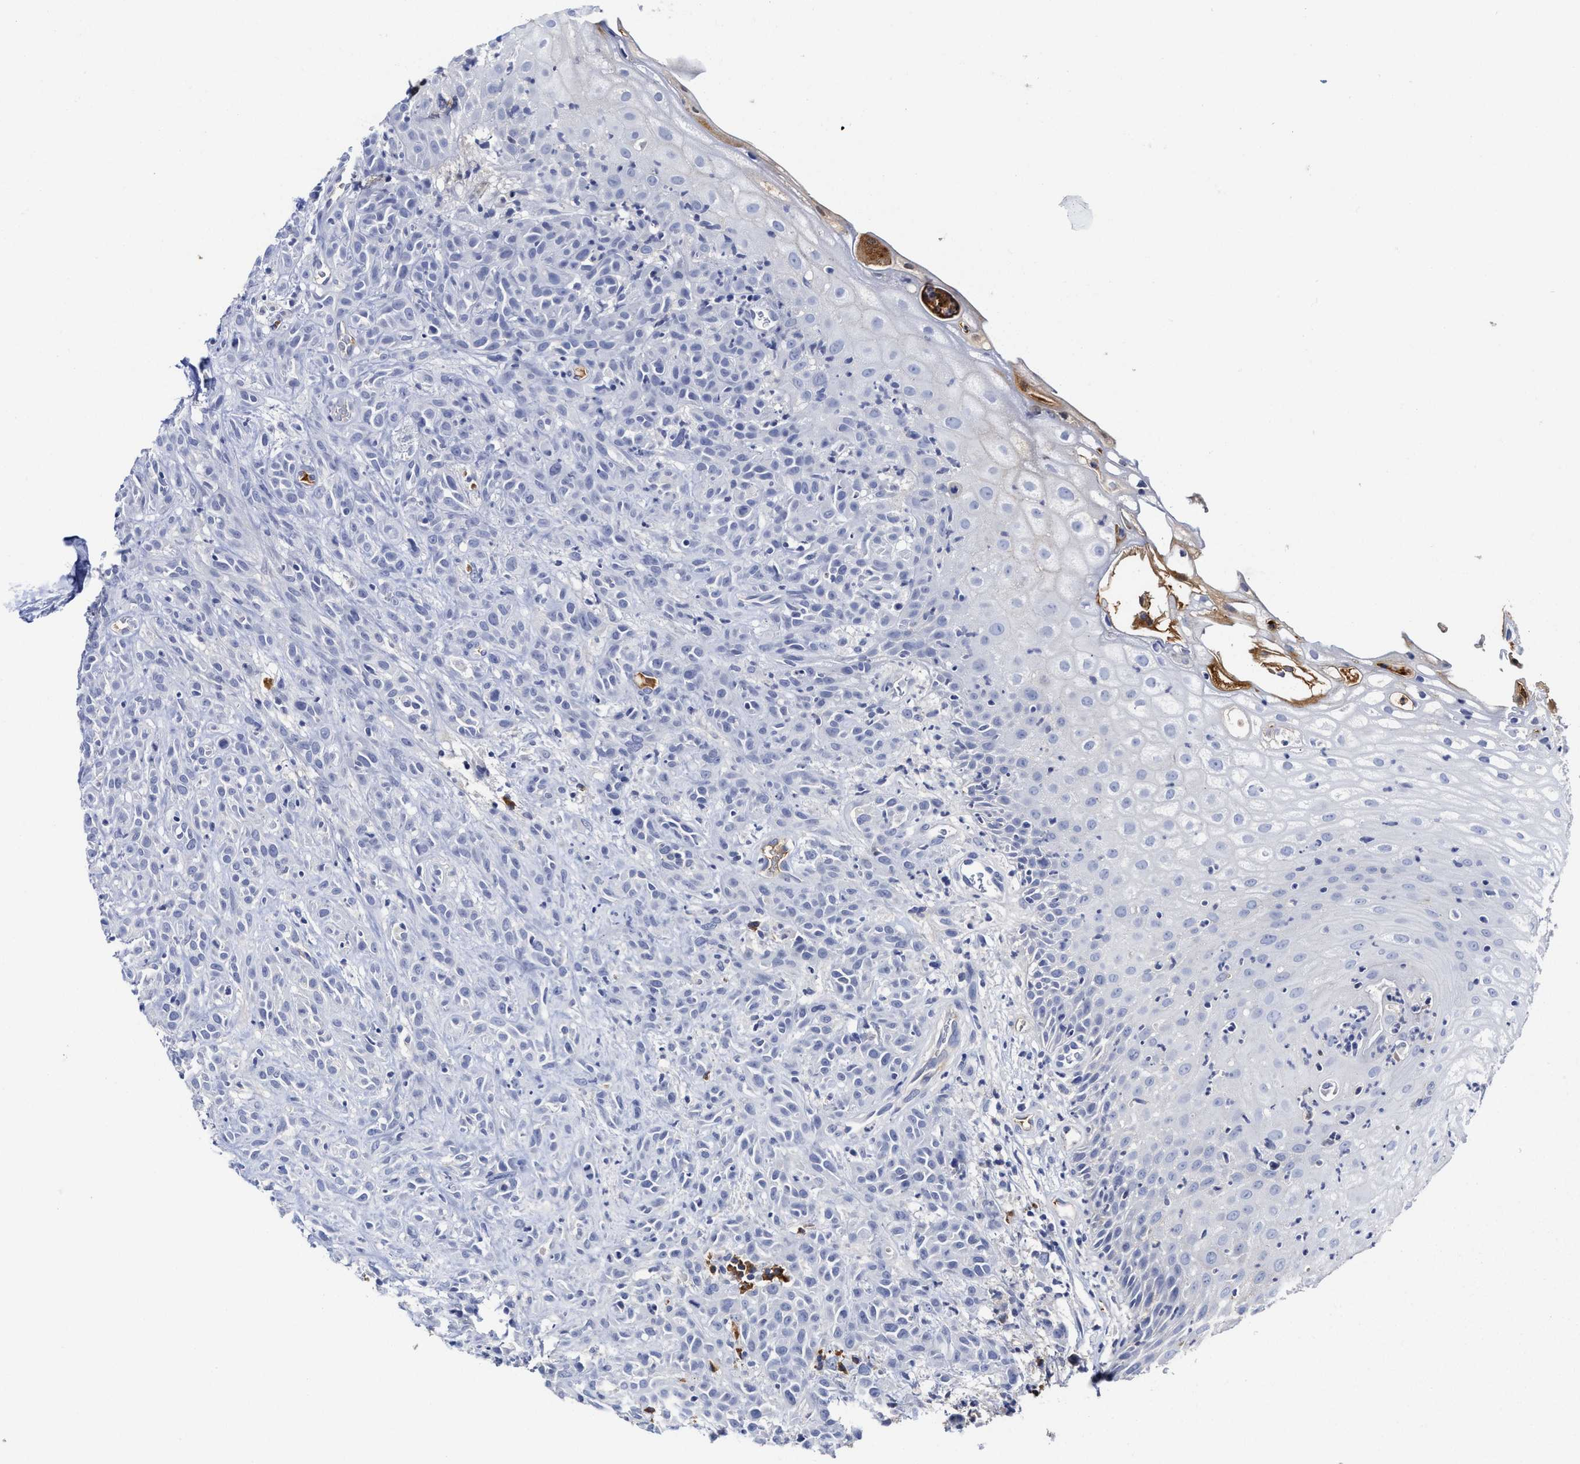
{"staining": {"intensity": "negative", "quantity": "none", "location": "none"}, "tissue": "head and neck cancer", "cell_type": "Tumor cells", "image_type": "cancer", "snomed": [{"axis": "morphology", "description": "Normal tissue, NOS"}, {"axis": "morphology", "description": "Squamous cell carcinoma, NOS"}, {"axis": "topography", "description": "Cartilage tissue"}, {"axis": "topography", "description": "Head-Neck"}], "caption": "Head and neck squamous cell carcinoma was stained to show a protein in brown. There is no significant positivity in tumor cells. (Brightfield microscopy of DAB immunohistochemistry (IHC) at high magnification).", "gene": "C2", "patient": {"sex": "male", "age": 62}}